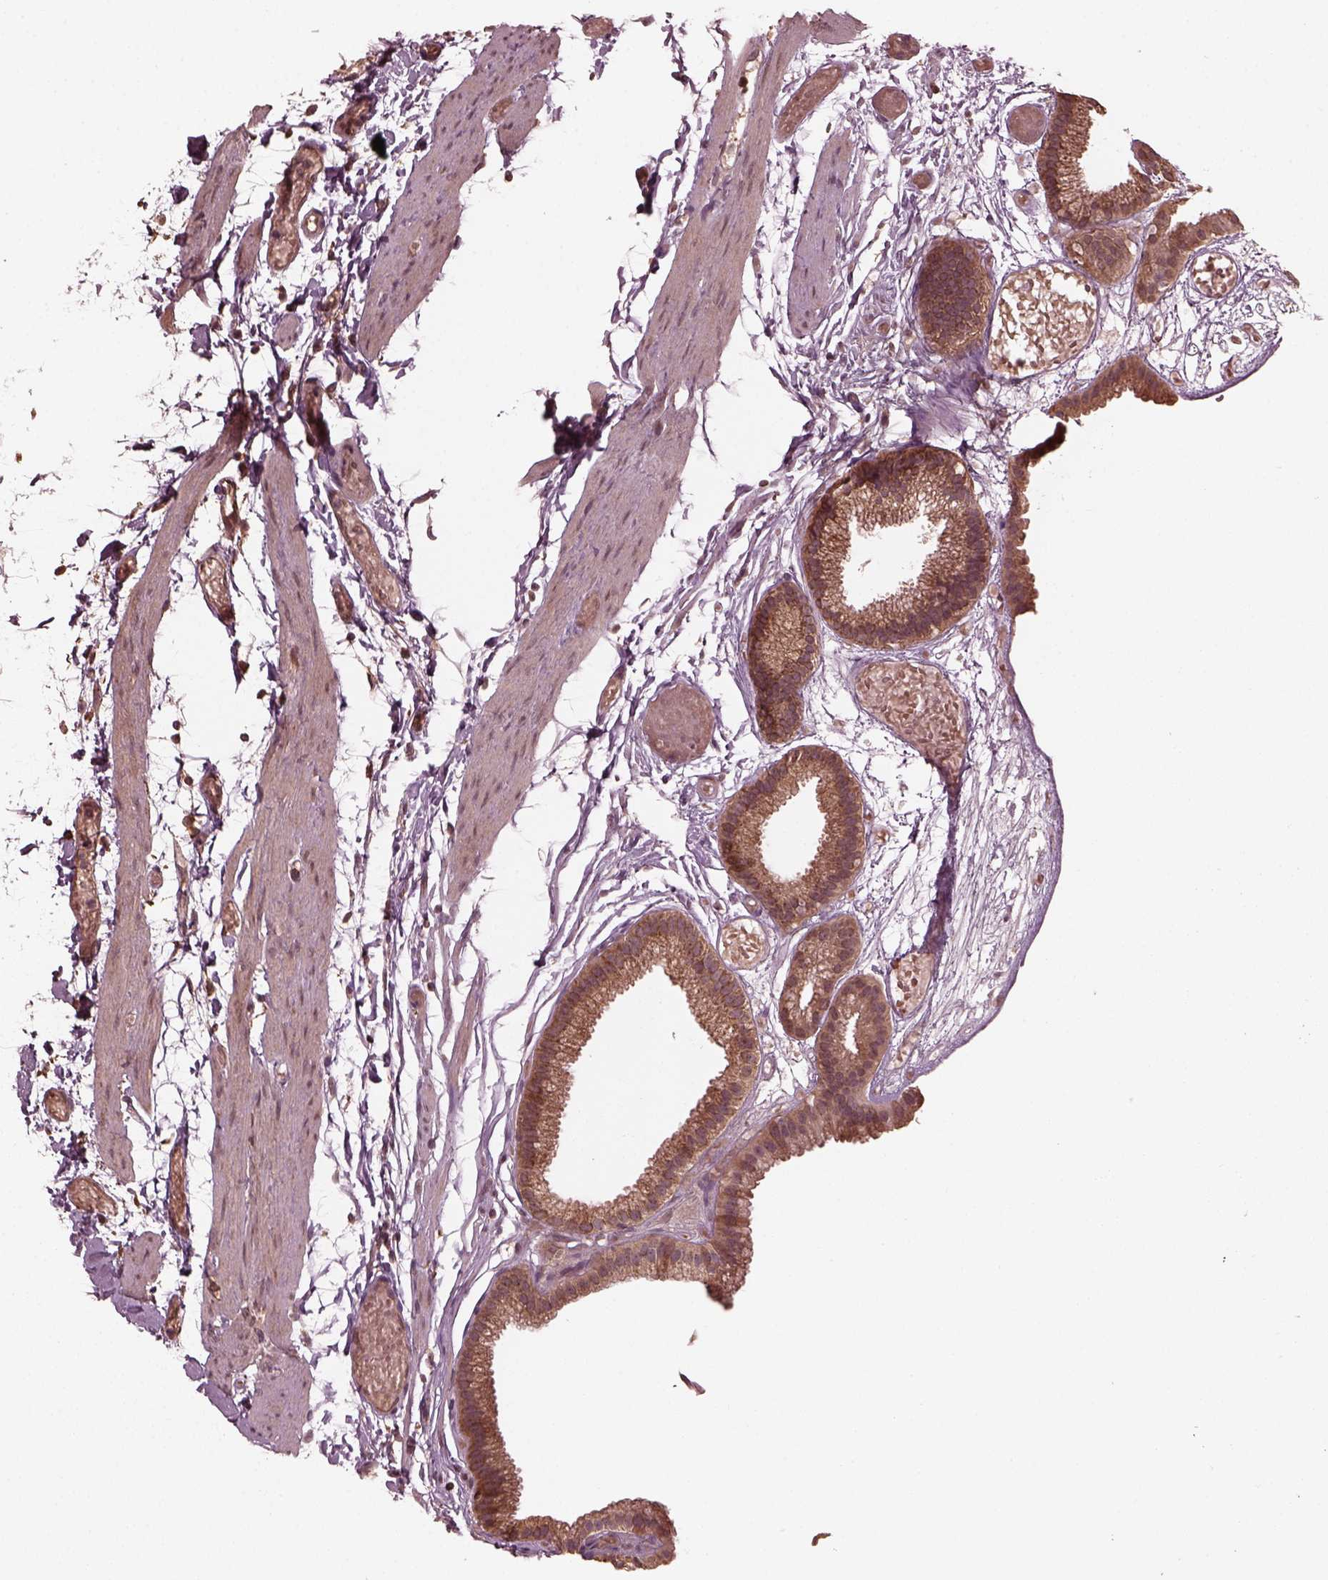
{"staining": {"intensity": "moderate", "quantity": ">75%", "location": "cytoplasmic/membranous"}, "tissue": "gallbladder", "cell_type": "Glandular cells", "image_type": "normal", "snomed": [{"axis": "morphology", "description": "Normal tissue, NOS"}, {"axis": "topography", "description": "Gallbladder"}], "caption": "Protein staining of unremarkable gallbladder reveals moderate cytoplasmic/membranous positivity in approximately >75% of glandular cells. (Brightfield microscopy of DAB IHC at high magnification).", "gene": "ZNF292", "patient": {"sex": "female", "age": 45}}